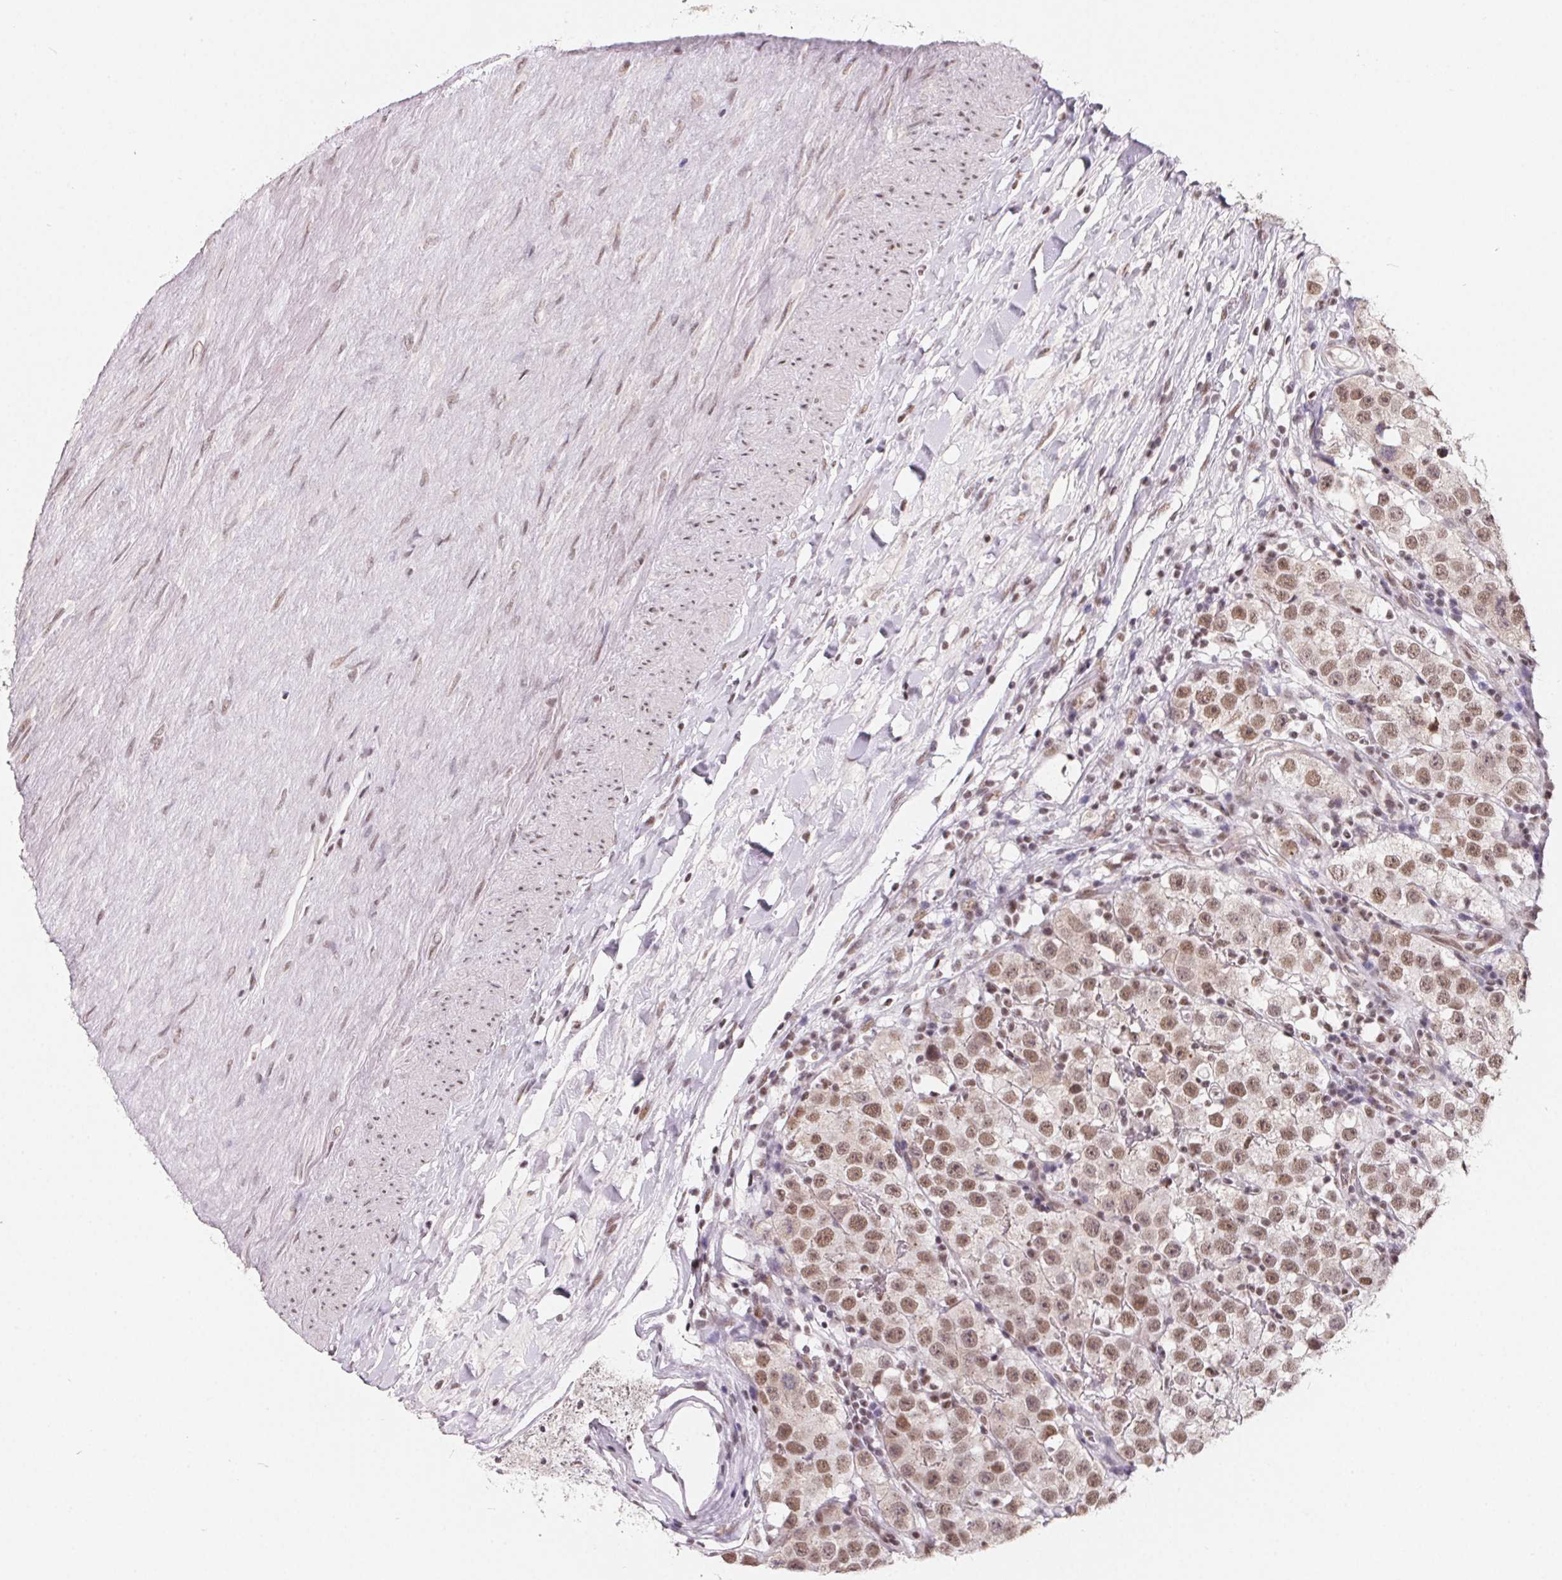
{"staining": {"intensity": "weak", "quantity": ">75%", "location": "nuclear"}, "tissue": "testis cancer", "cell_type": "Tumor cells", "image_type": "cancer", "snomed": [{"axis": "morphology", "description": "Seminoma, NOS"}, {"axis": "topography", "description": "Testis"}], "caption": "Testis seminoma was stained to show a protein in brown. There is low levels of weak nuclear expression in approximately >75% of tumor cells. (brown staining indicates protein expression, while blue staining denotes nuclei).", "gene": "TCERG1", "patient": {"sex": "male", "age": 34}}